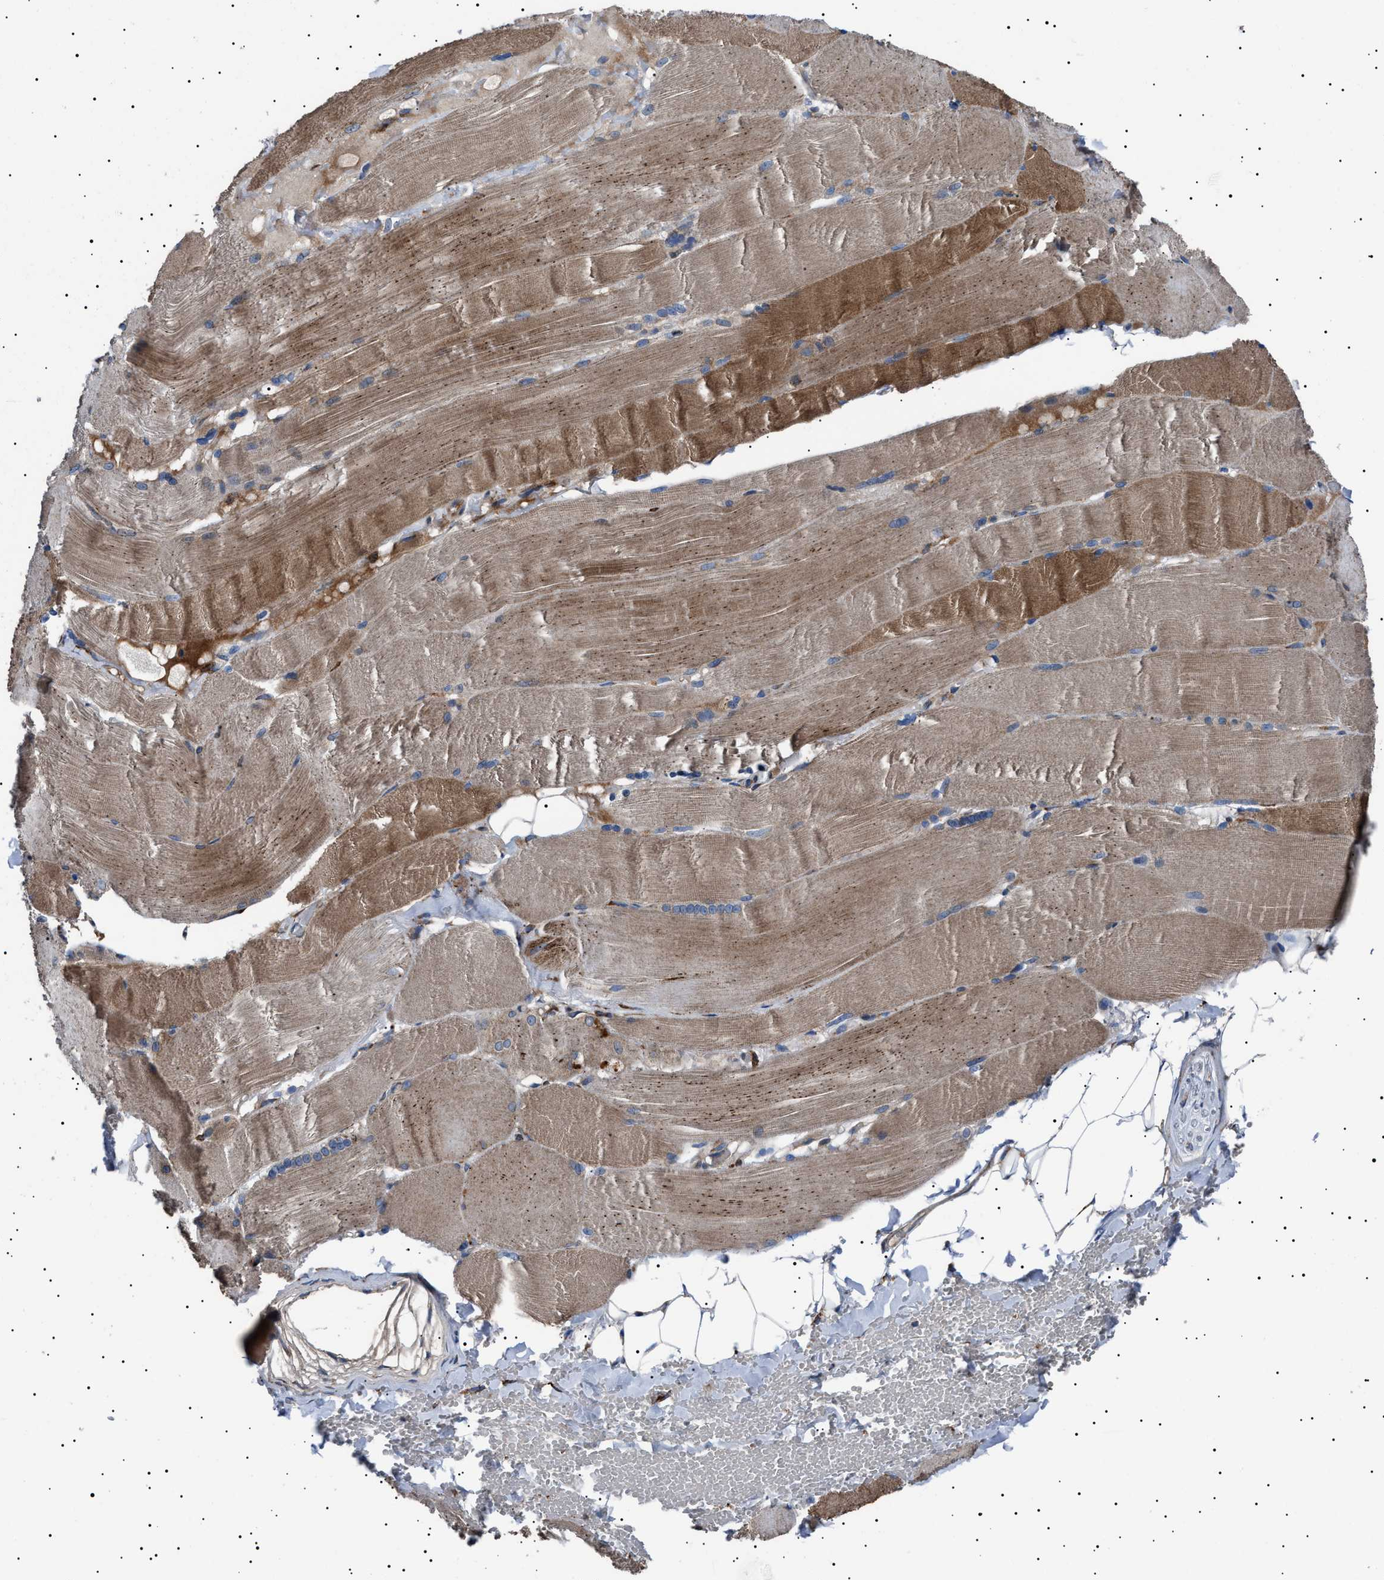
{"staining": {"intensity": "moderate", "quantity": ">75%", "location": "cytoplasmic/membranous"}, "tissue": "skeletal muscle", "cell_type": "Myocytes", "image_type": "normal", "snomed": [{"axis": "morphology", "description": "Normal tissue, NOS"}, {"axis": "topography", "description": "Skin"}, {"axis": "topography", "description": "Skeletal muscle"}], "caption": "Immunohistochemistry (IHC) staining of normal skeletal muscle, which exhibits medium levels of moderate cytoplasmic/membranous positivity in about >75% of myocytes indicating moderate cytoplasmic/membranous protein positivity. The staining was performed using DAB (brown) for protein detection and nuclei were counterstained in hematoxylin (blue).", "gene": "TOP1MT", "patient": {"sex": "male", "age": 83}}